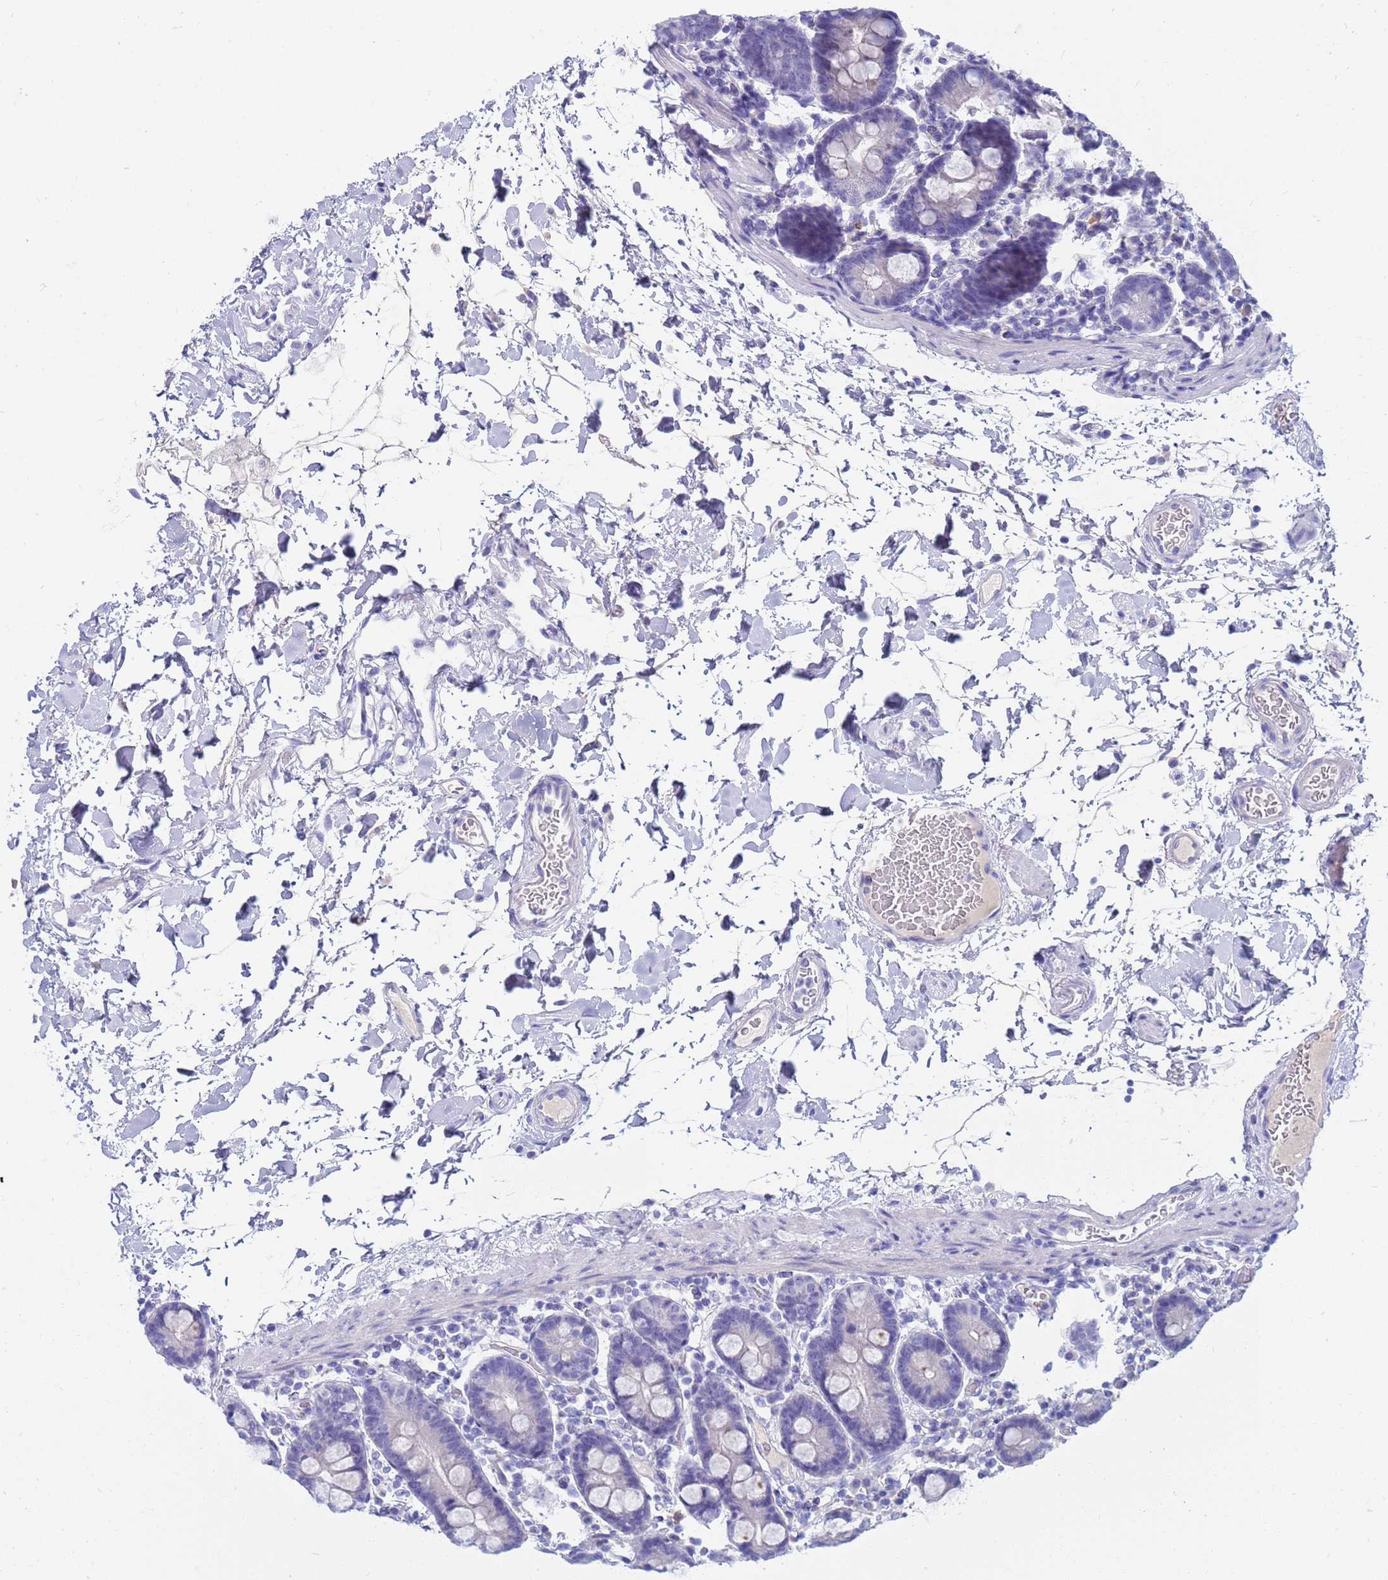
{"staining": {"intensity": "negative", "quantity": "none", "location": "none"}, "tissue": "duodenum", "cell_type": "Glandular cells", "image_type": "normal", "snomed": [{"axis": "morphology", "description": "Normal tissue, NOS"}, {"axis": "topography", "description": "Duodenum"}], "caption": "There is no significant expression in glandular cells of duodenum.", "gene": "SYCN", "patient": {"sex": "male", "age": 55}}